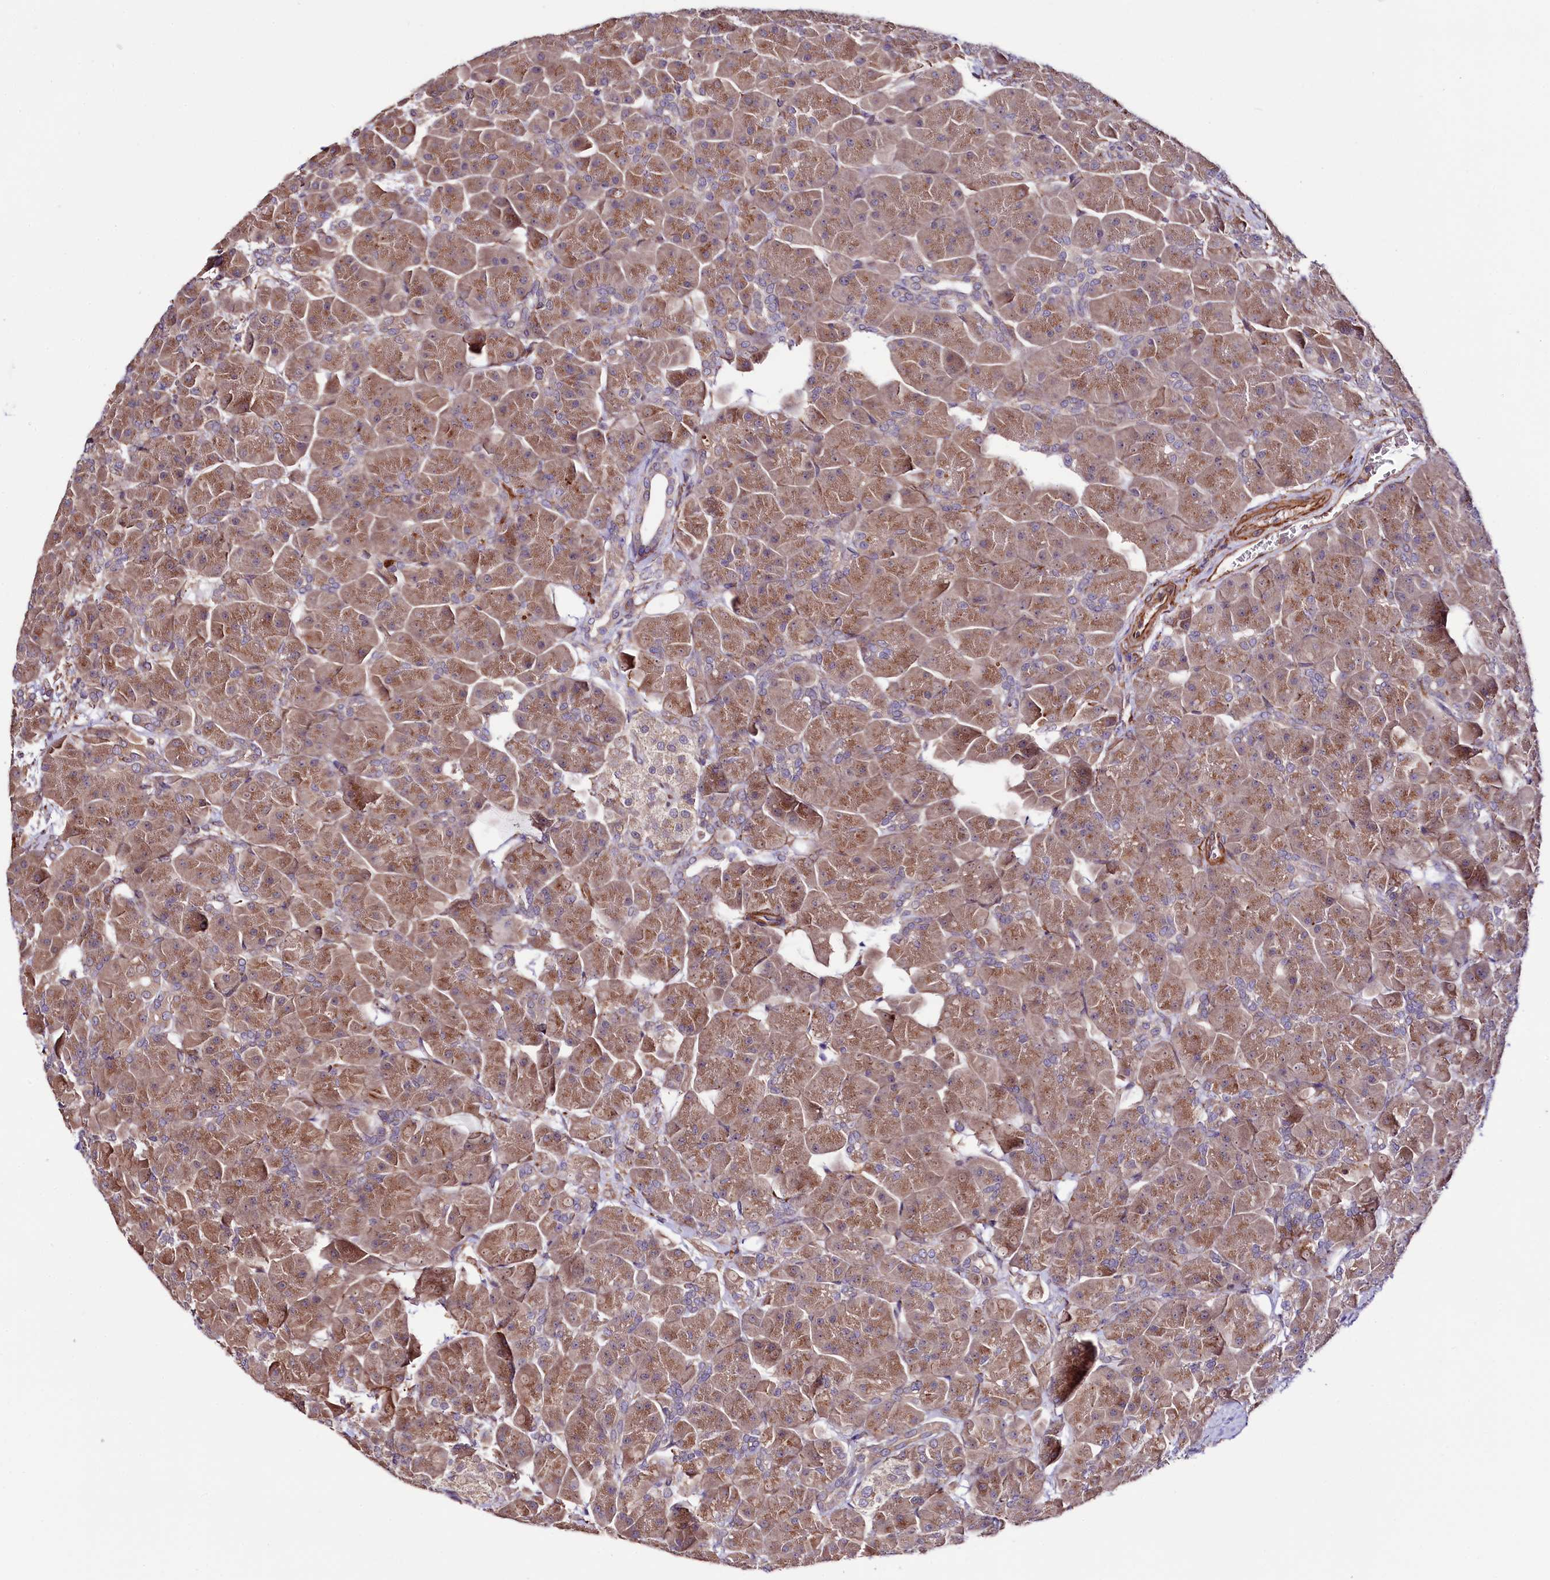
{"staining": {"intensity": "moderate", "quantity": ">75%", "location": "cytoplasmic/membranous"}, "tissue": "pancreas", "cell_type": "Exocrine glandular cells", "image_type": "normal", "snomed": [{"axis": "morphology", "description": "Normal tissue, NOS"}, {"axis": "topography", "description": "Pancreas"}], "caption": "Exocrine glandular cells display medium levels of moderate cytoplasmic/membranous positivity in about >75% of cells in normal human pancreas.", "gene": "TTC12", "patient": {"sex": "male", "age": 66}}